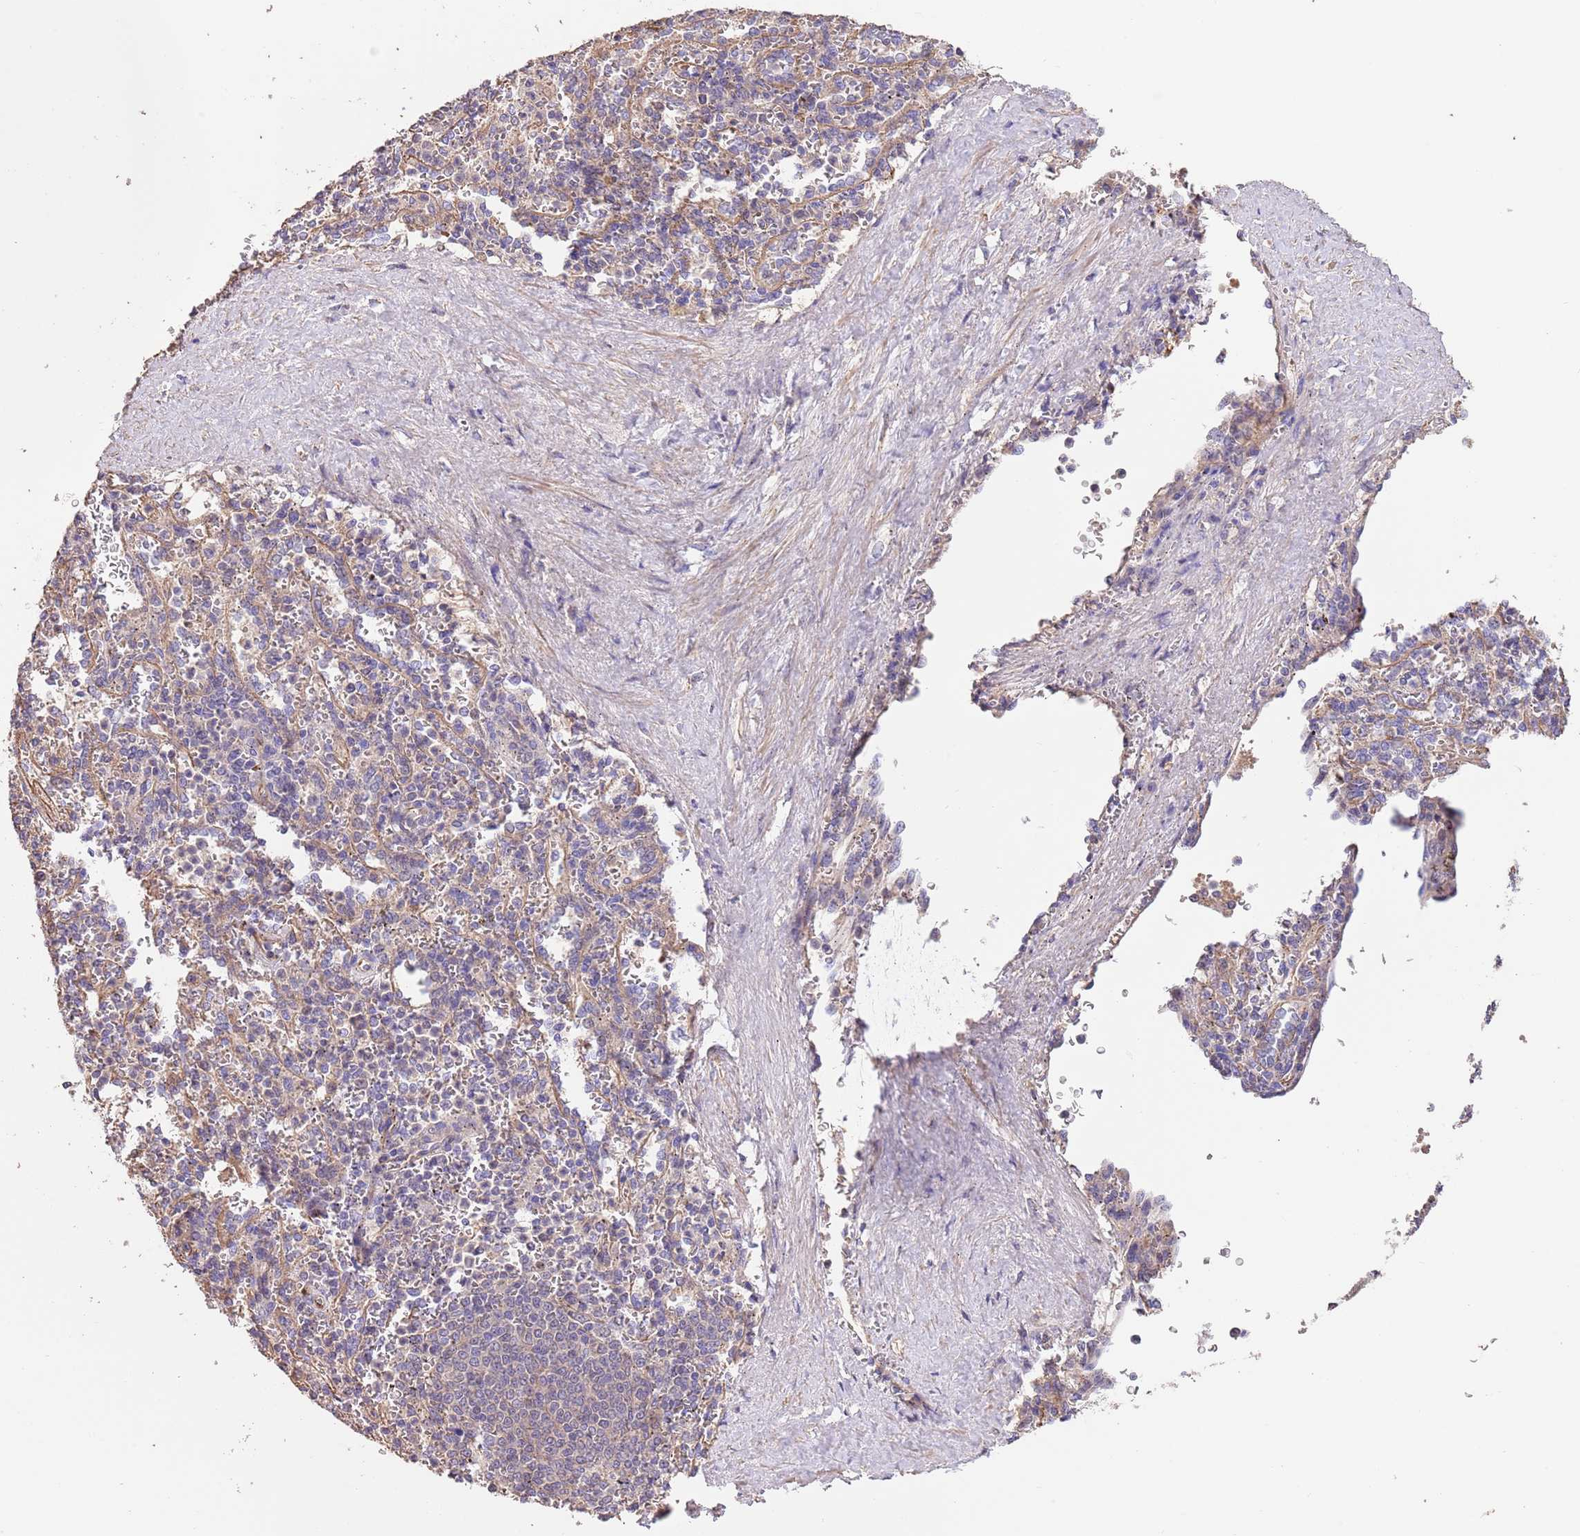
{"staining": {"intensity": "negative", "quantity": "none", "location": "none"}, "tissue": "spleen", "cell_type": "Cells in red pulp", "image_type": "normal", "snomed": [{"axis": "morphology", "description": "Normal tissue, NOS"}, {"axis": "topography", "description": "Spleen"}], "caption": "DAB (3,3'-diaminobenzidine) immunohistochemical staining of benign human spleen exhibits no significant expression in cells in red pulp. Nuclei are stained in blue.", "gene": "FAM89B", "patient": {"sex": "female", "age": 21}}